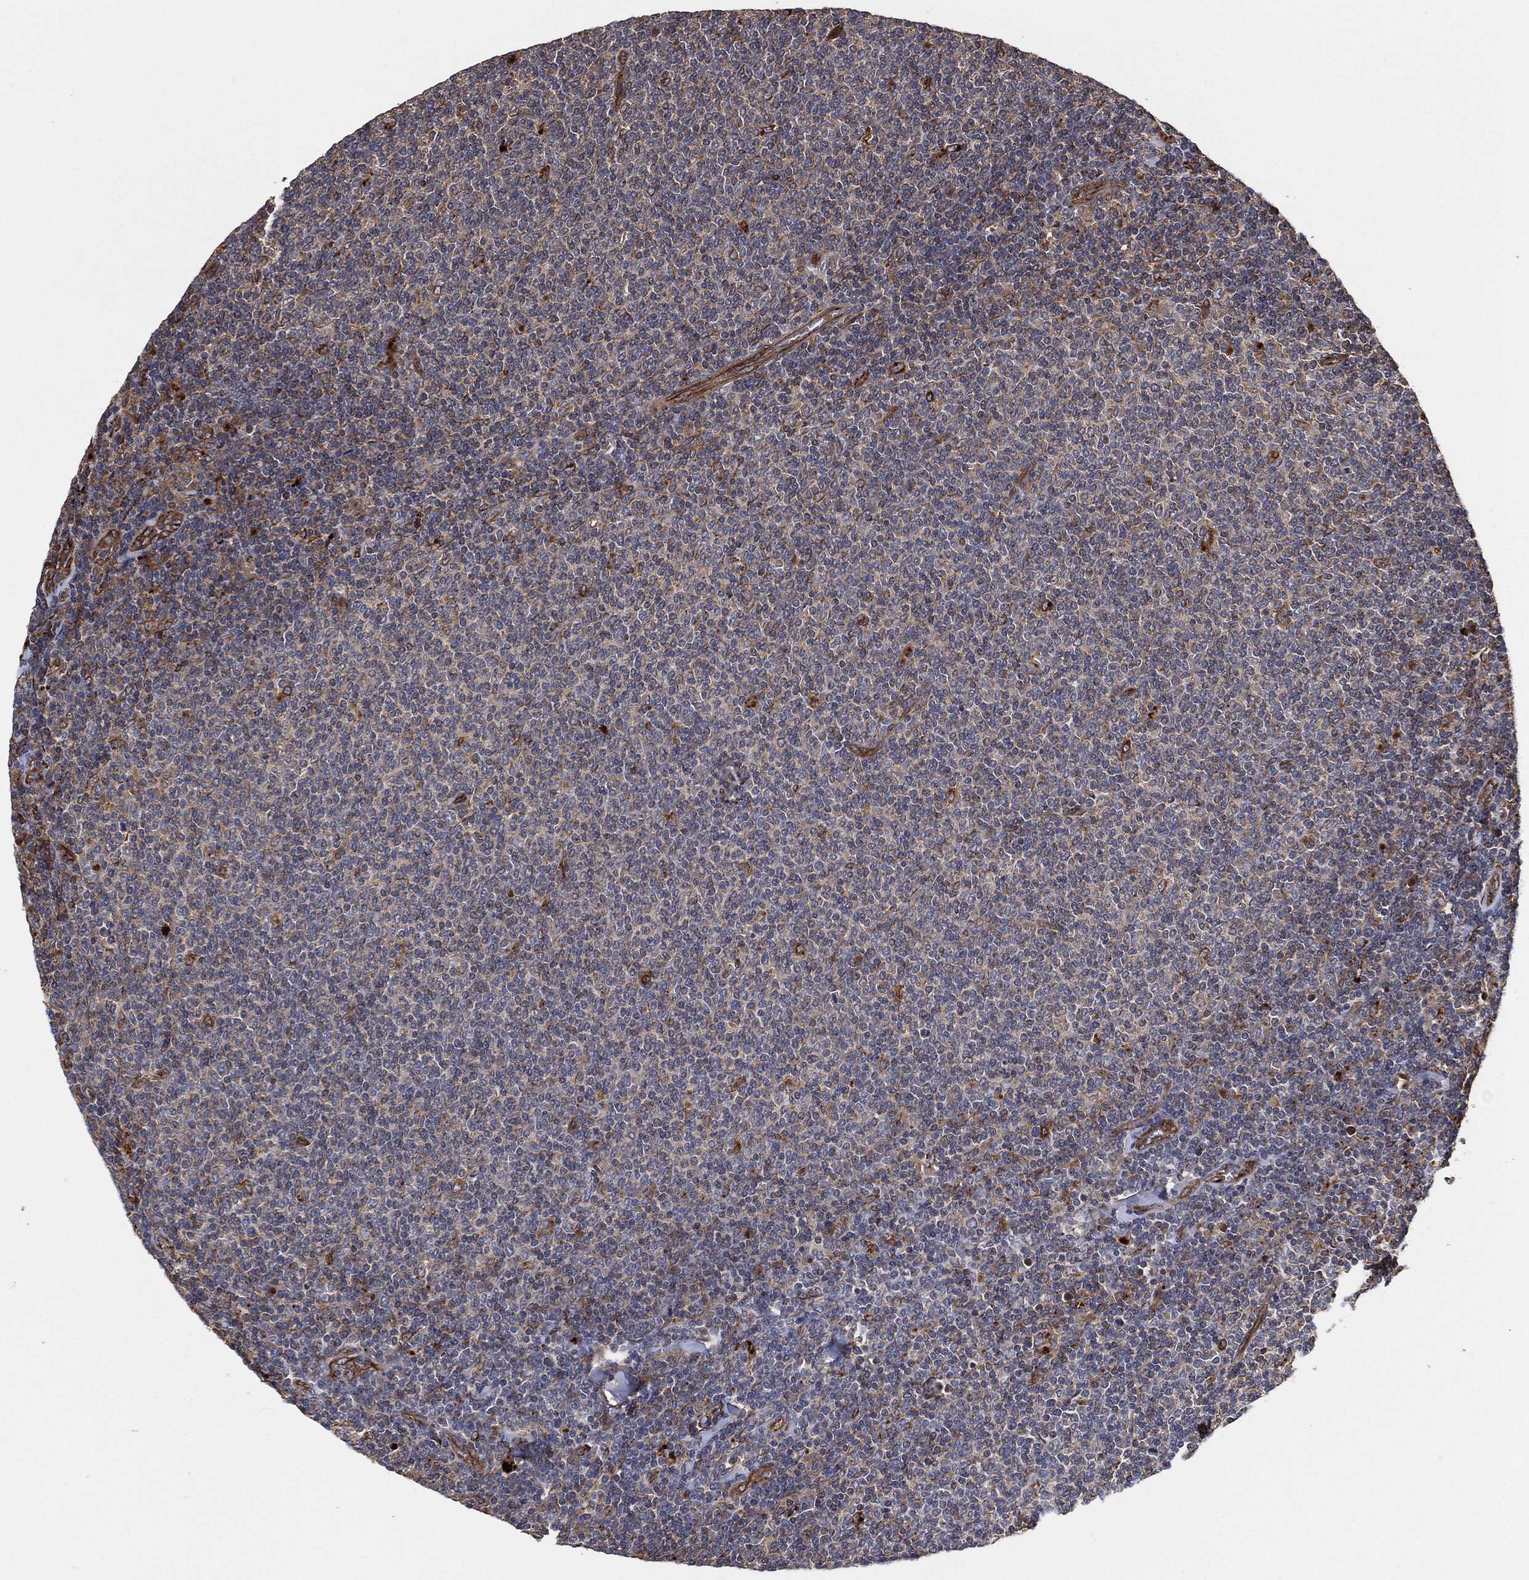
{"staining": {"intensity": "negative", "quantity": "none", "location": "none"}, "tissue": "lymphoma", "cell_type": "Tumor cells", "image_type": "cancer", "snomed": [{"axis": "morphology", "description": "Malignant lymphoma, non-Hodgkin's type, Low grade"}, {"axis": "topography", "description": "Lymph node"}], "caption": "A micrograph of human lymphoma is negative for staining in tumor cells.", "gene": "CTNNA1", "patient": {"sex": "male", "age": 52}}